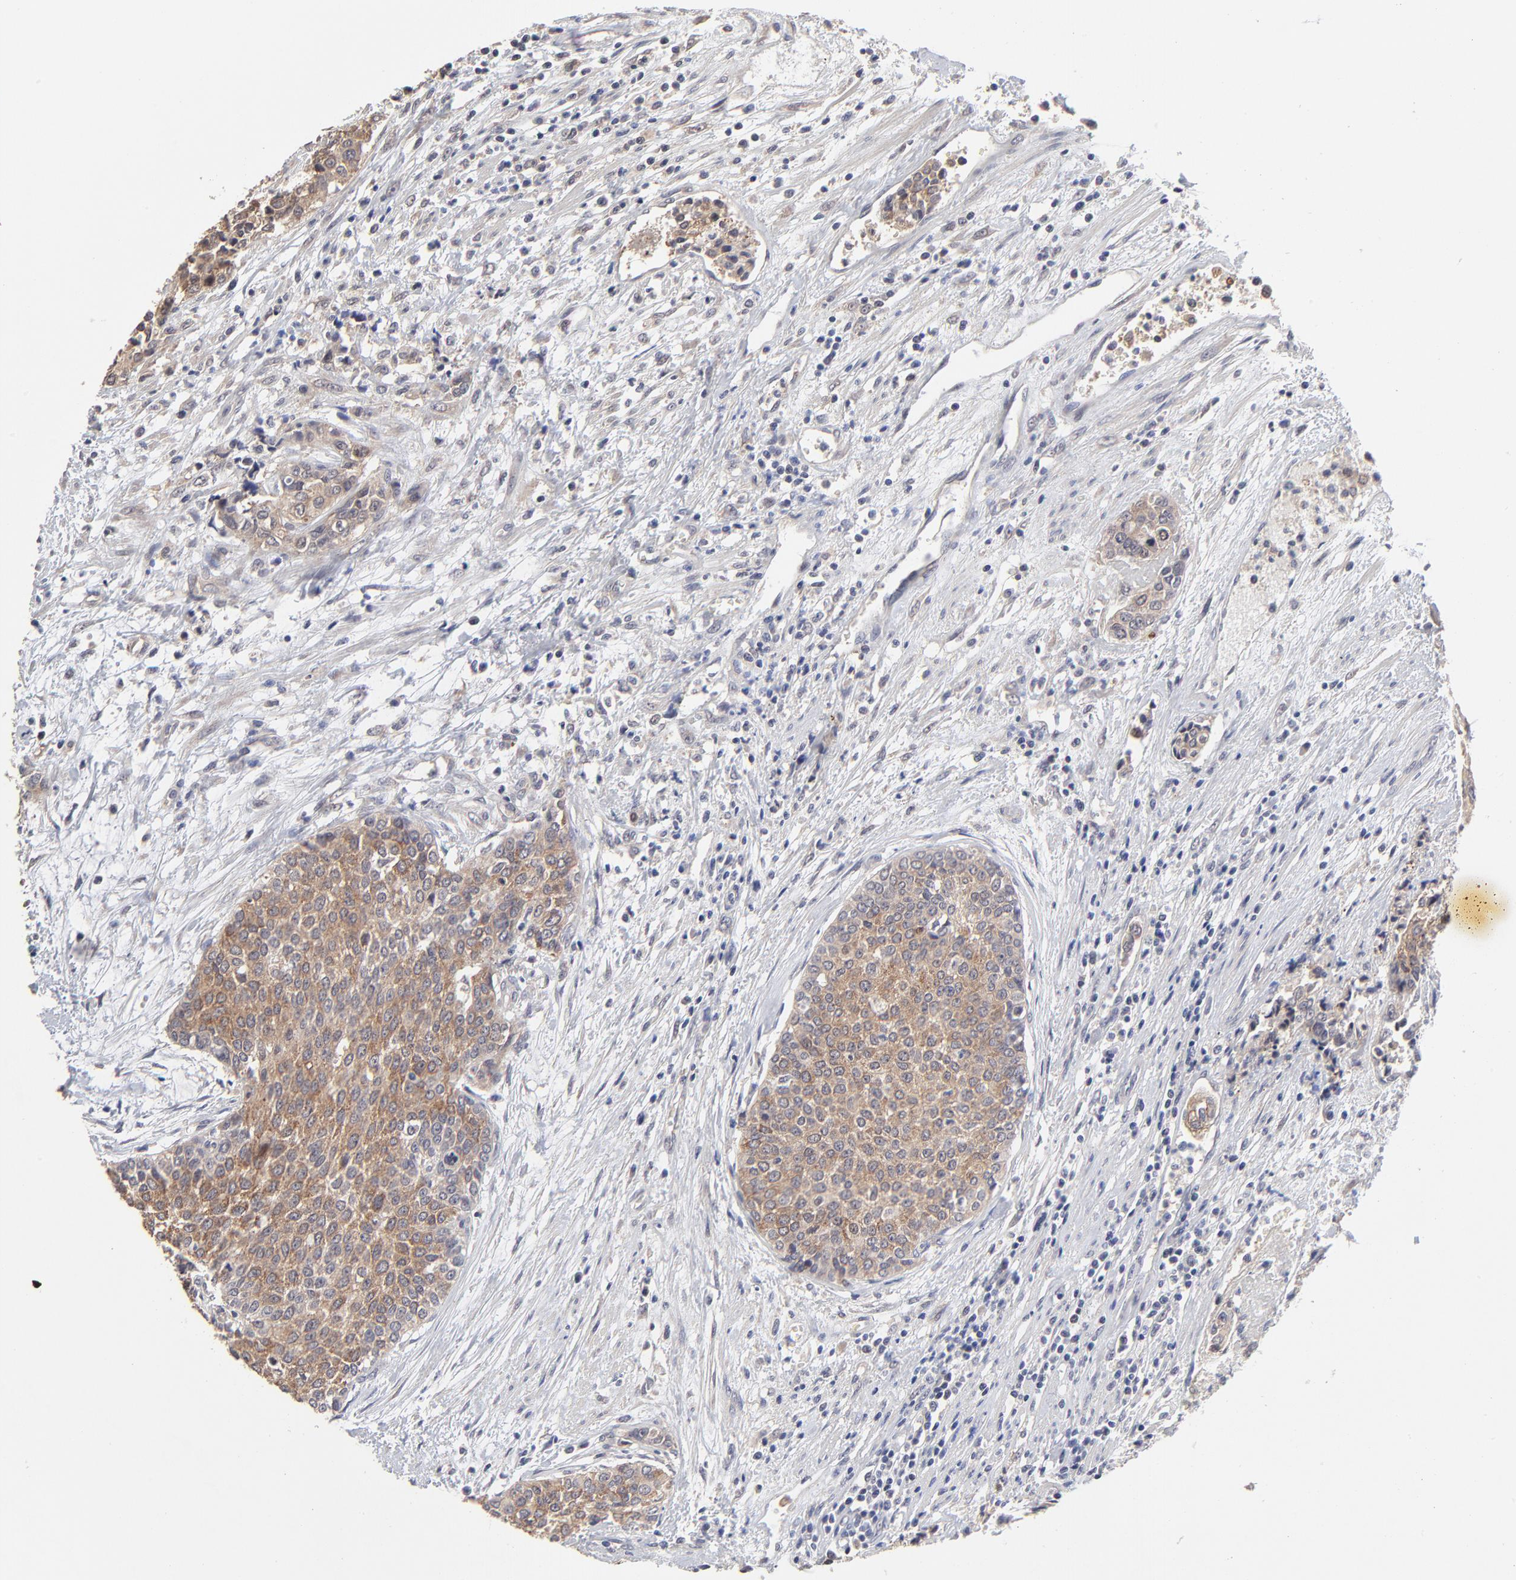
{"staining": {"intensity": "moderate", "quantity": ">75%", "location": "cytoplasmic/membranous"}, "tissue": "urothelial cancer", "cell_type": "Tumor cells", "image_type": "cancer", "snomed": [{"axis": "morphology", "description": "Urothelial carcinoma, Low grade"}, {"axis": "topography", "description": "Urinary bladder"}], "caption": "Urothelial carcinoma (low-grade) stained with a brown dye shows moderate cytoplasmic/membranous positive expression in approximately >75% of tumor cells.", "gene": "FRMD8", "patient": {"sex": "female", "age": 73}}